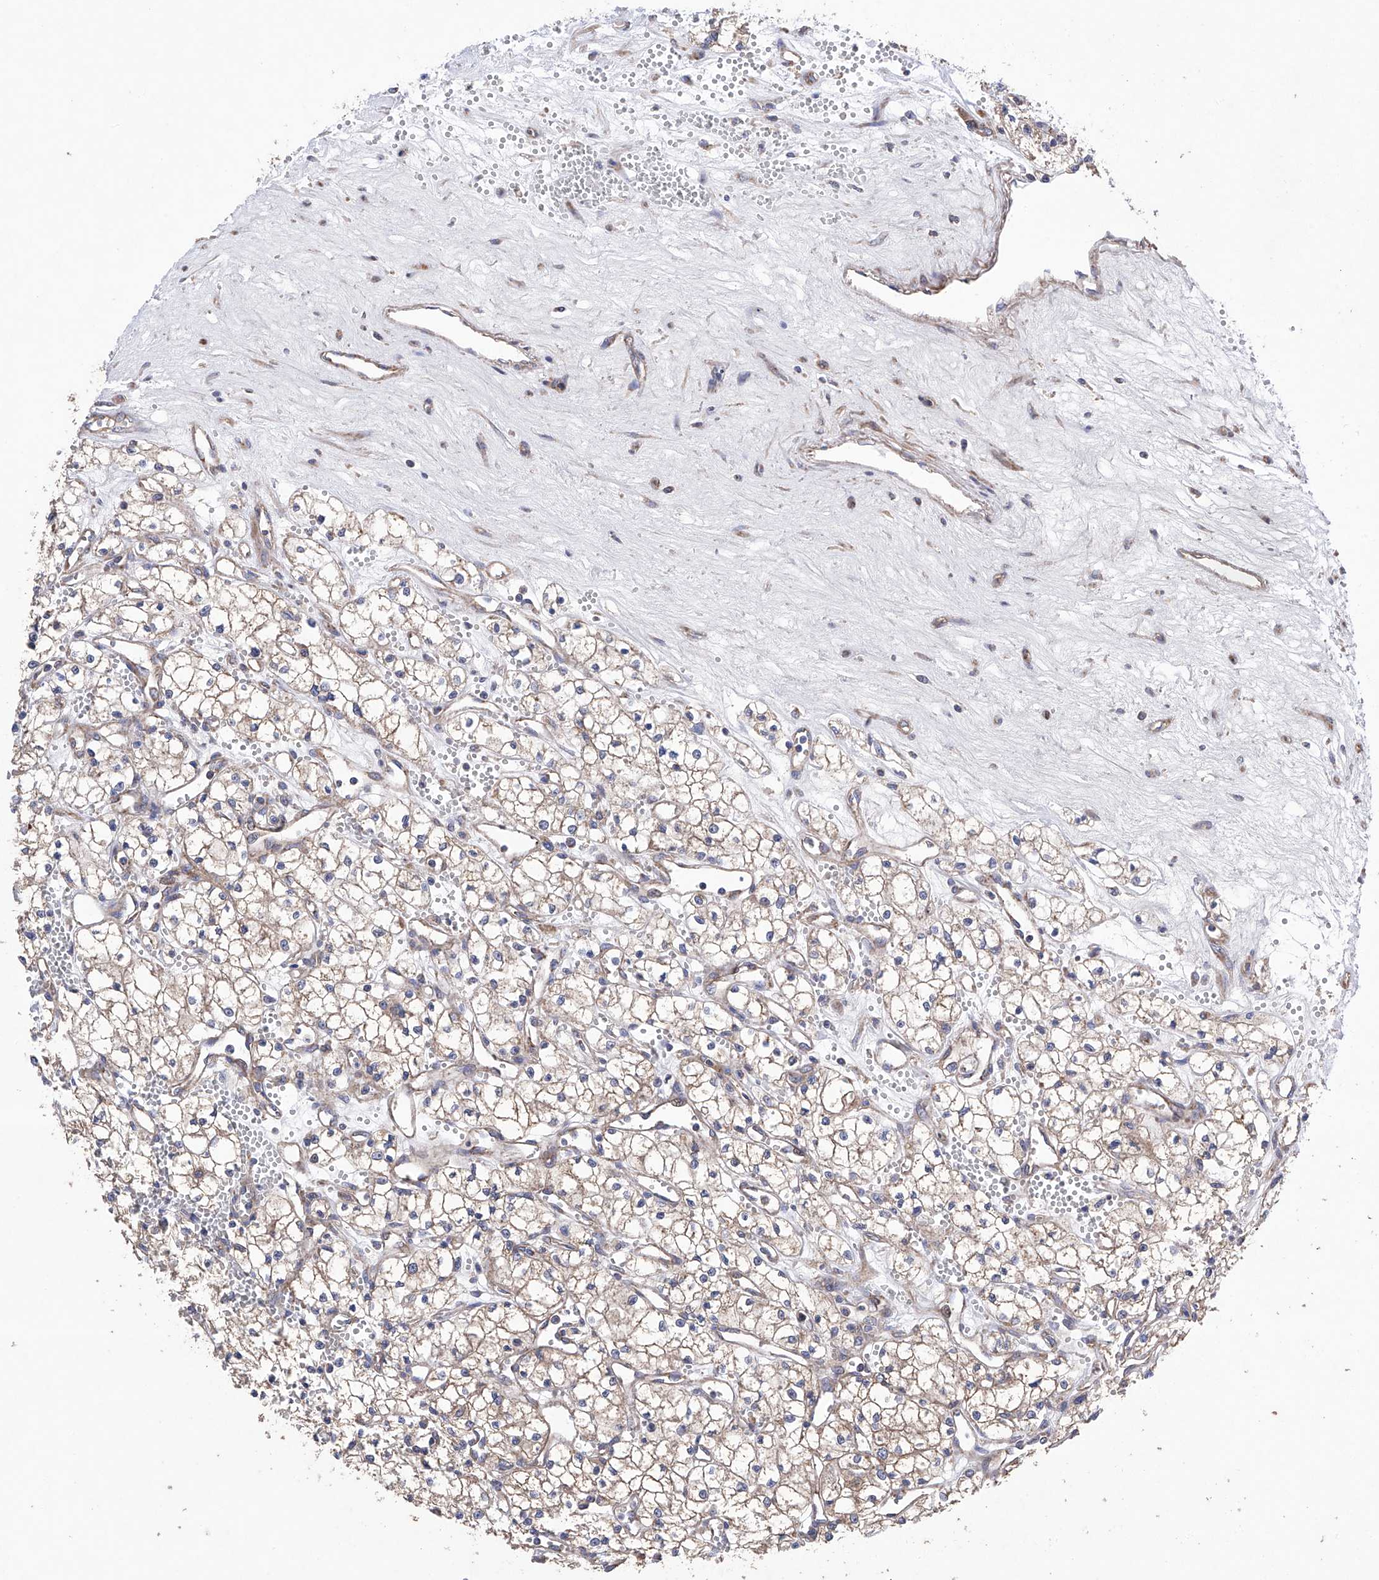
{"staining": {"intensity": "weak", "quantity": ">75%", "location": "cytoplasmic/membranous"}, "tissue": "renal cancer", "cell_type": "Tumor cells", "image_type": "cancer", "snomed": [{"axis": "morphology", "description": "Adenocarcinoma, NOS"}, {"axis": "topography", "description": "Kidney"}], "caption": "Adenocarcinoma (renal) stained with a protein marker shows weak staining in tumor cells.", "gene": "EFCAB2", "patient": {"sex": "male", "age": 59}}